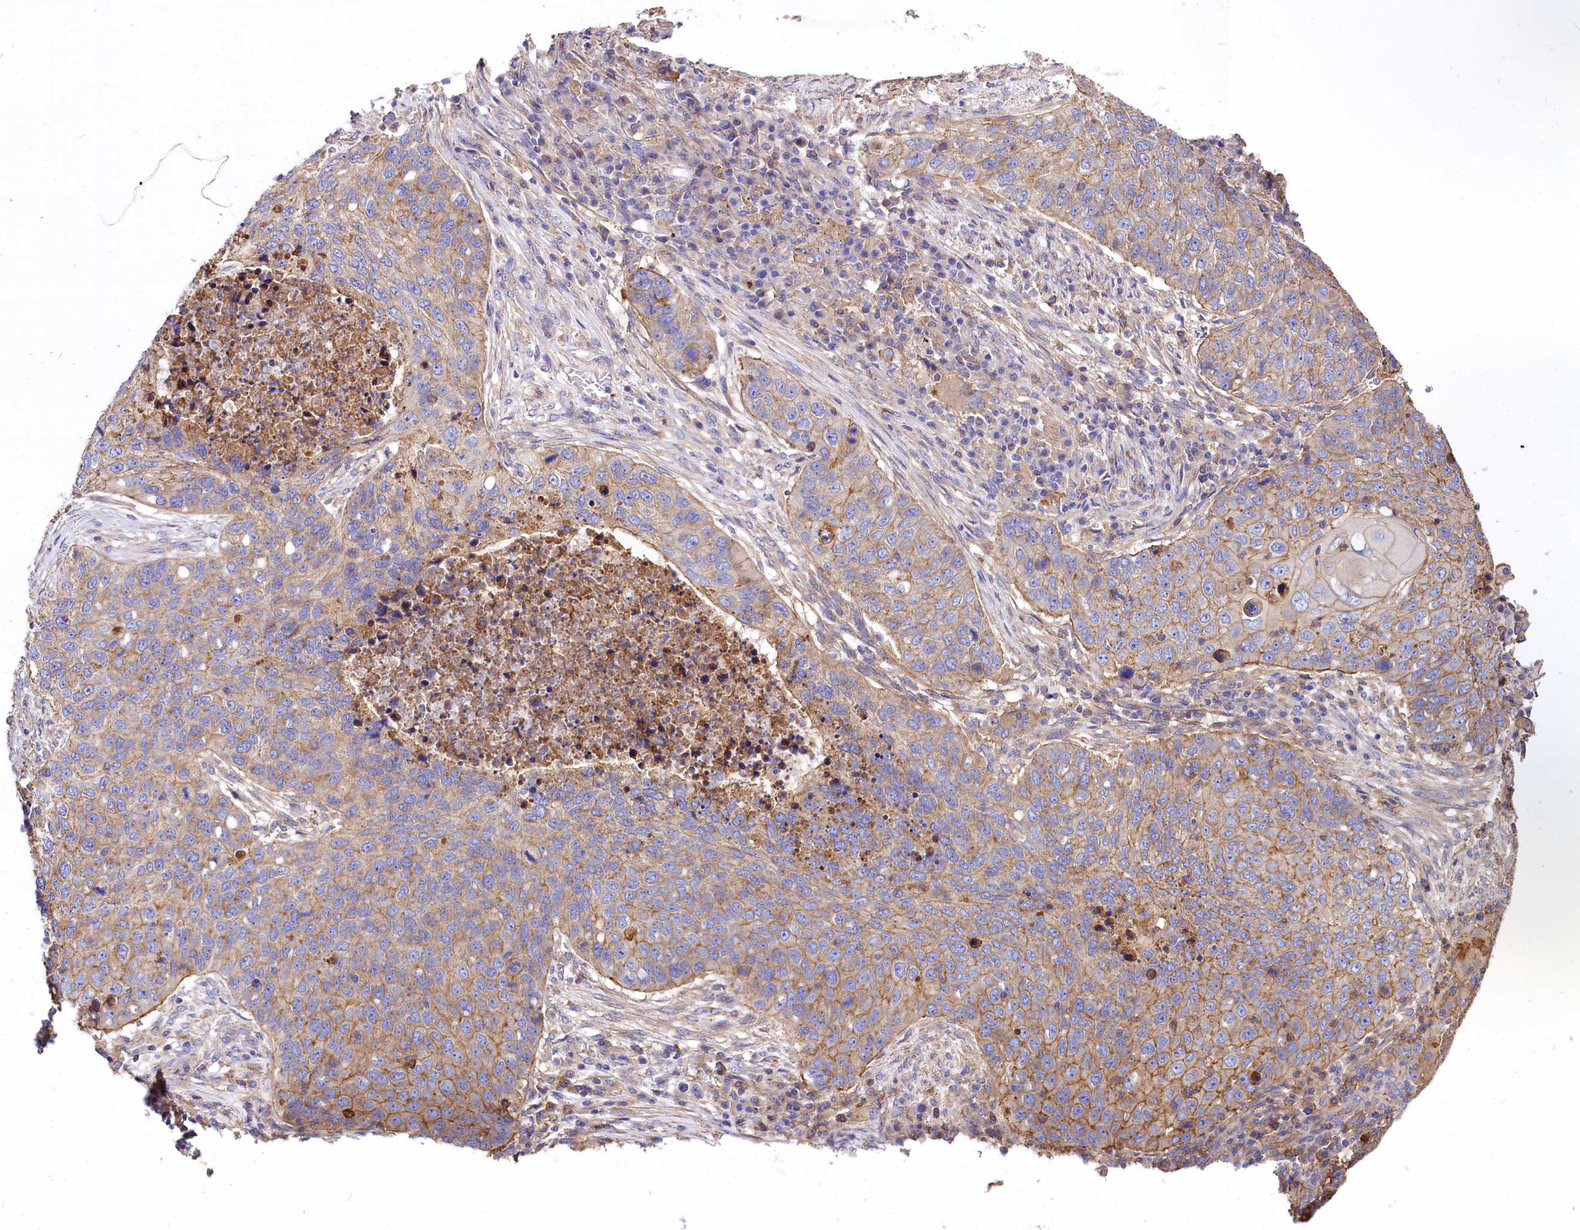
{"staining": {"intensity": "moderate", "quantity": "25%-75%", "location": "cytoplasmic/membranous"}, "tissue": "lung cancer", "cell_type": "Tumor cells", "image_type": "cancer", "snomed": [{"axis": "morphology", "description": "Squamous cell carcinoma, NOS"}, {"axis": "topography", "description": "Lung"}], "caption": "Tumor cells reveal moderate cytoplasmic/membranous positivity in about 25%-75% of cells in lung cancer (squamous cell carcinoma). Using DAB (3,3'-diaminobenzidine) (brown) and hematoxylin (blue) stains, captured at high magnification using brightfield microscopy.", "gene": "FCHSD2", "patient": {"sex": "female", "age": 63}}